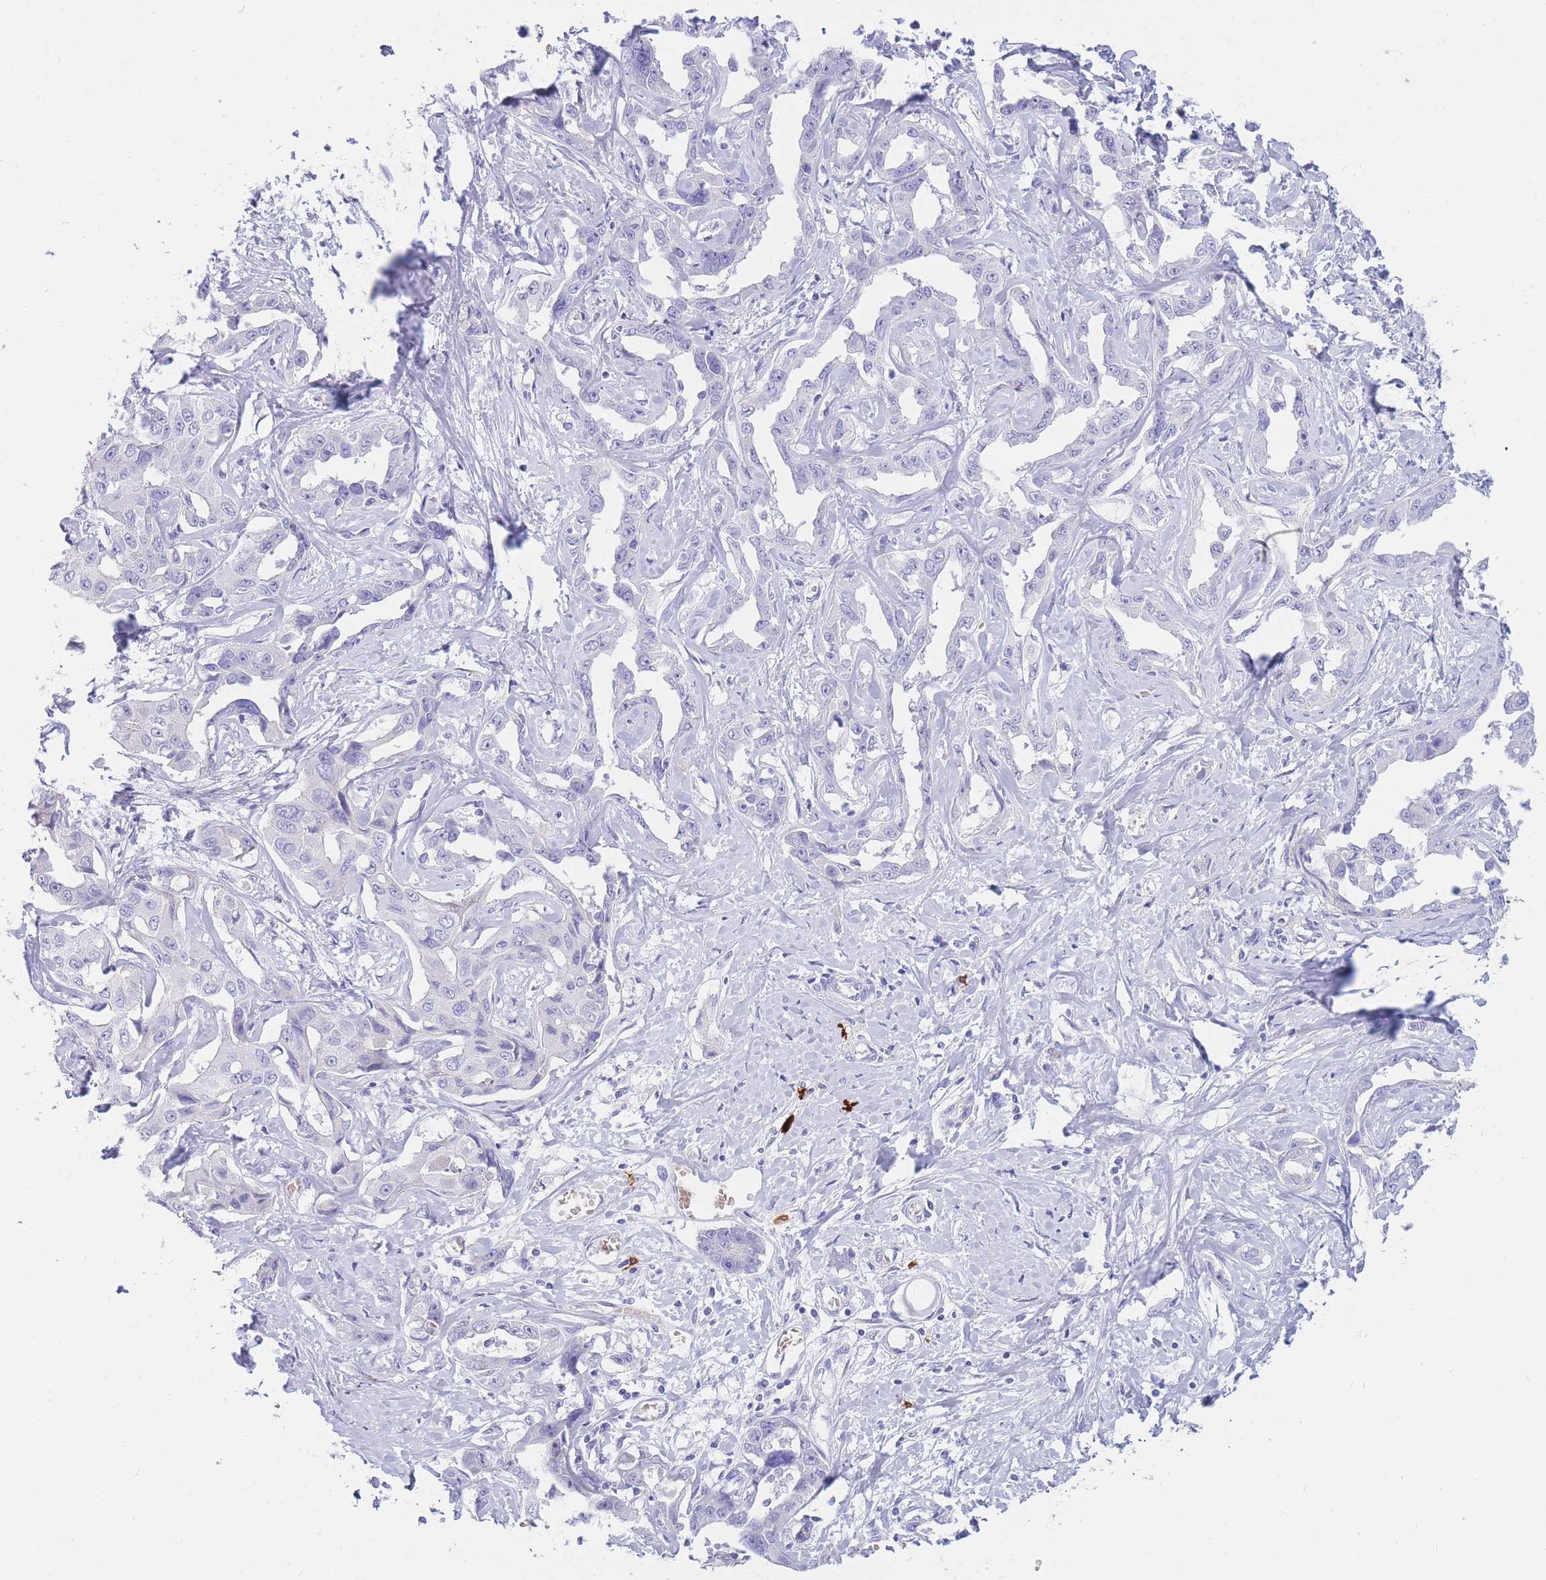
{"staining": {"intensity": "negative", "quantity": "none", "location": "none"}, "tissue": "liver cancer", "cell_type": "Tumor cells", "image_type": "cancer", "snomed": [{"axis": "morphology", "description": "Cholangiocarcinoma"}, {"axis": "topography", "description": "Liver"}], "caption": "The micrograph exhibits no significant expression in tumor cells of cholangiocarcinoma (liver).", "gene": "TPSD1", "patient": {"sex": "male", "age": 59}}